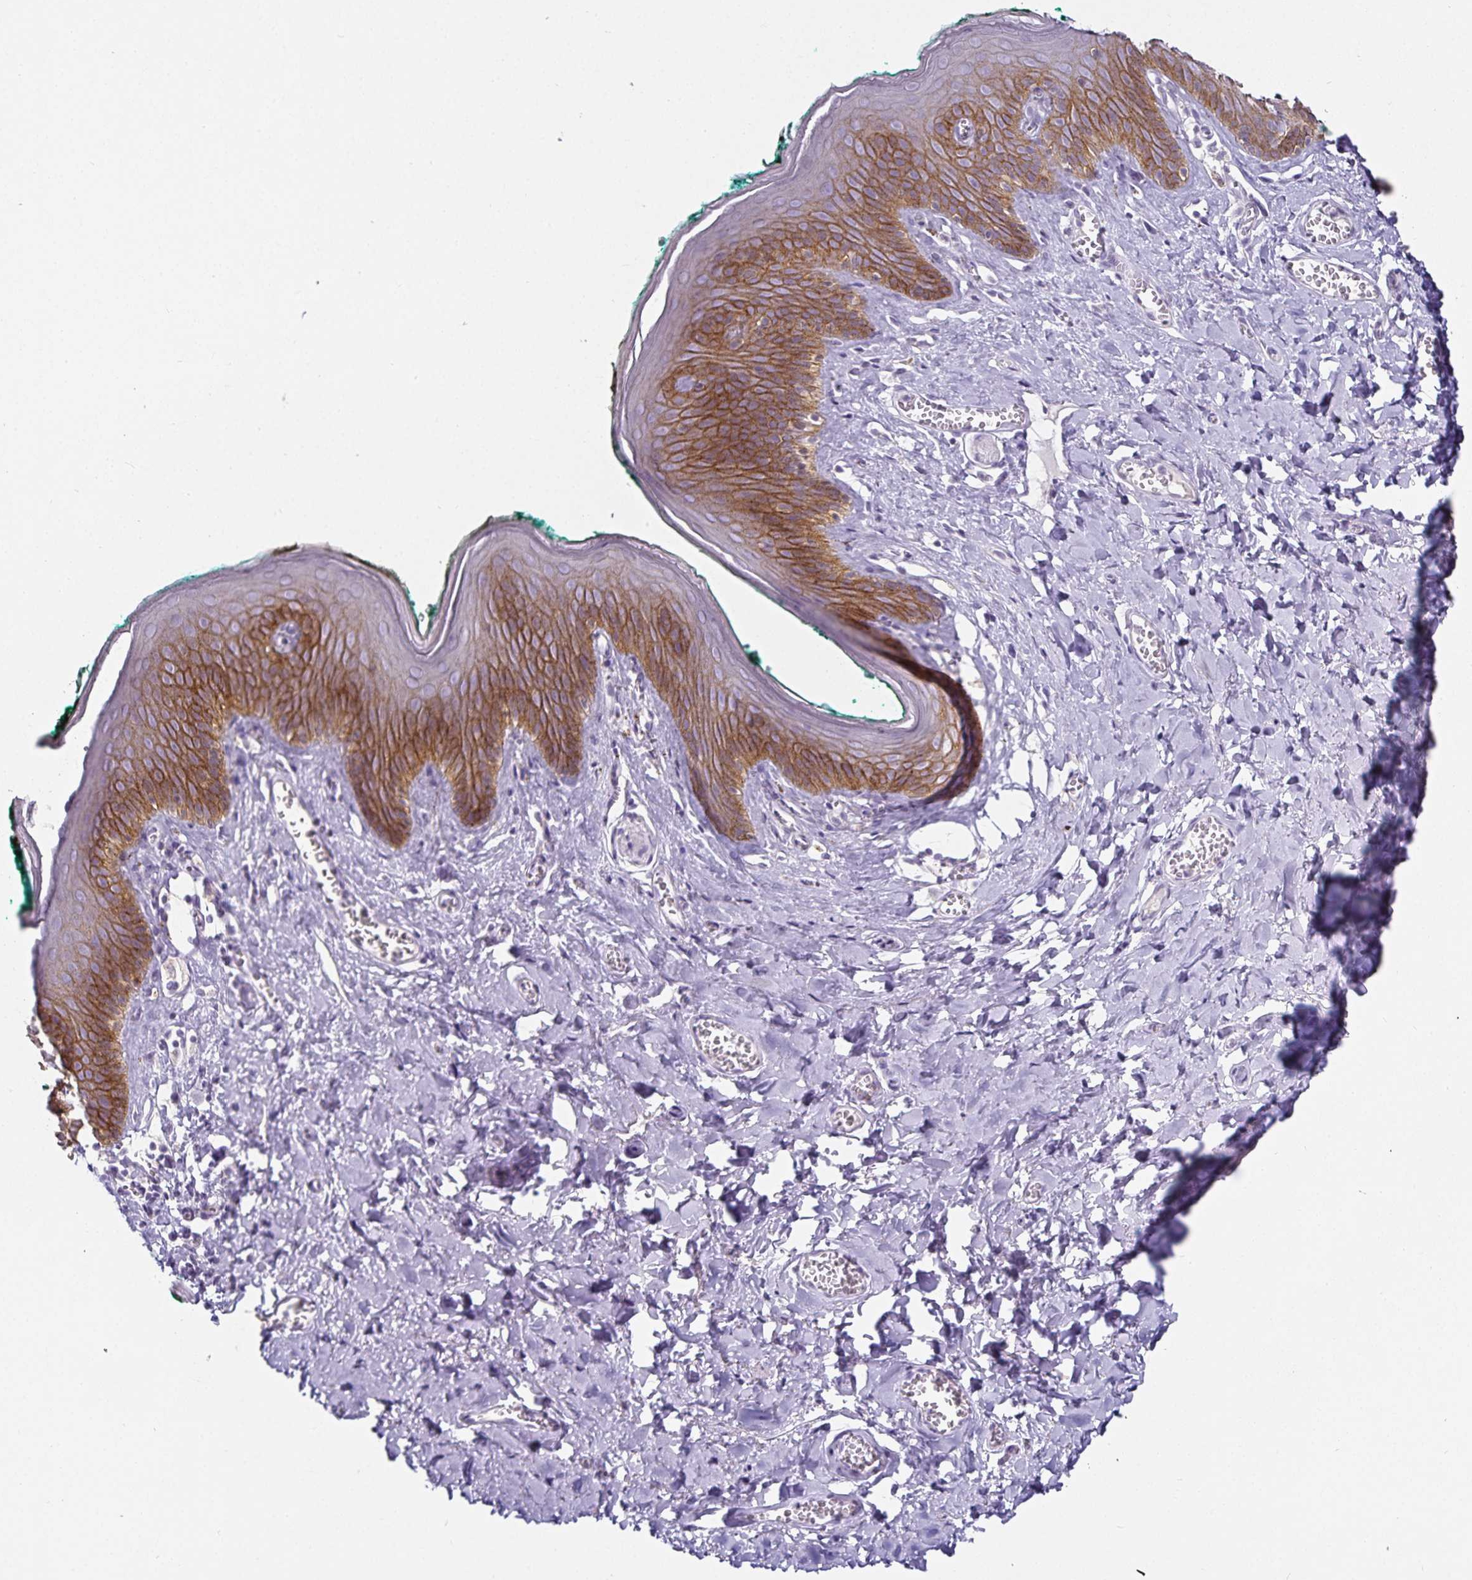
{"staining": {"intensity": "moderate", "quantity": "25%-75%", "location": "cytoplasmic/membranous"}, "tissue": "skin", "cell_type": "Epidermal cells", "image_type": "normal", "snomed": [{"axis": "morphology", "description": "Normal tissue, NOS"}, {"axis": "topography", "description": "Vulva"}, {"axis": "topography", "description": "Peripheral nerve tissue"}], "caption": "Immunohistochemical staining of normal human skin shows 25%-75% levels of moderate cytoplasmic/membranous protein staining in about 25%-75% of epidermal cells.", "gene": "CA12", "patient": {"sex": "female", "age": 66}}